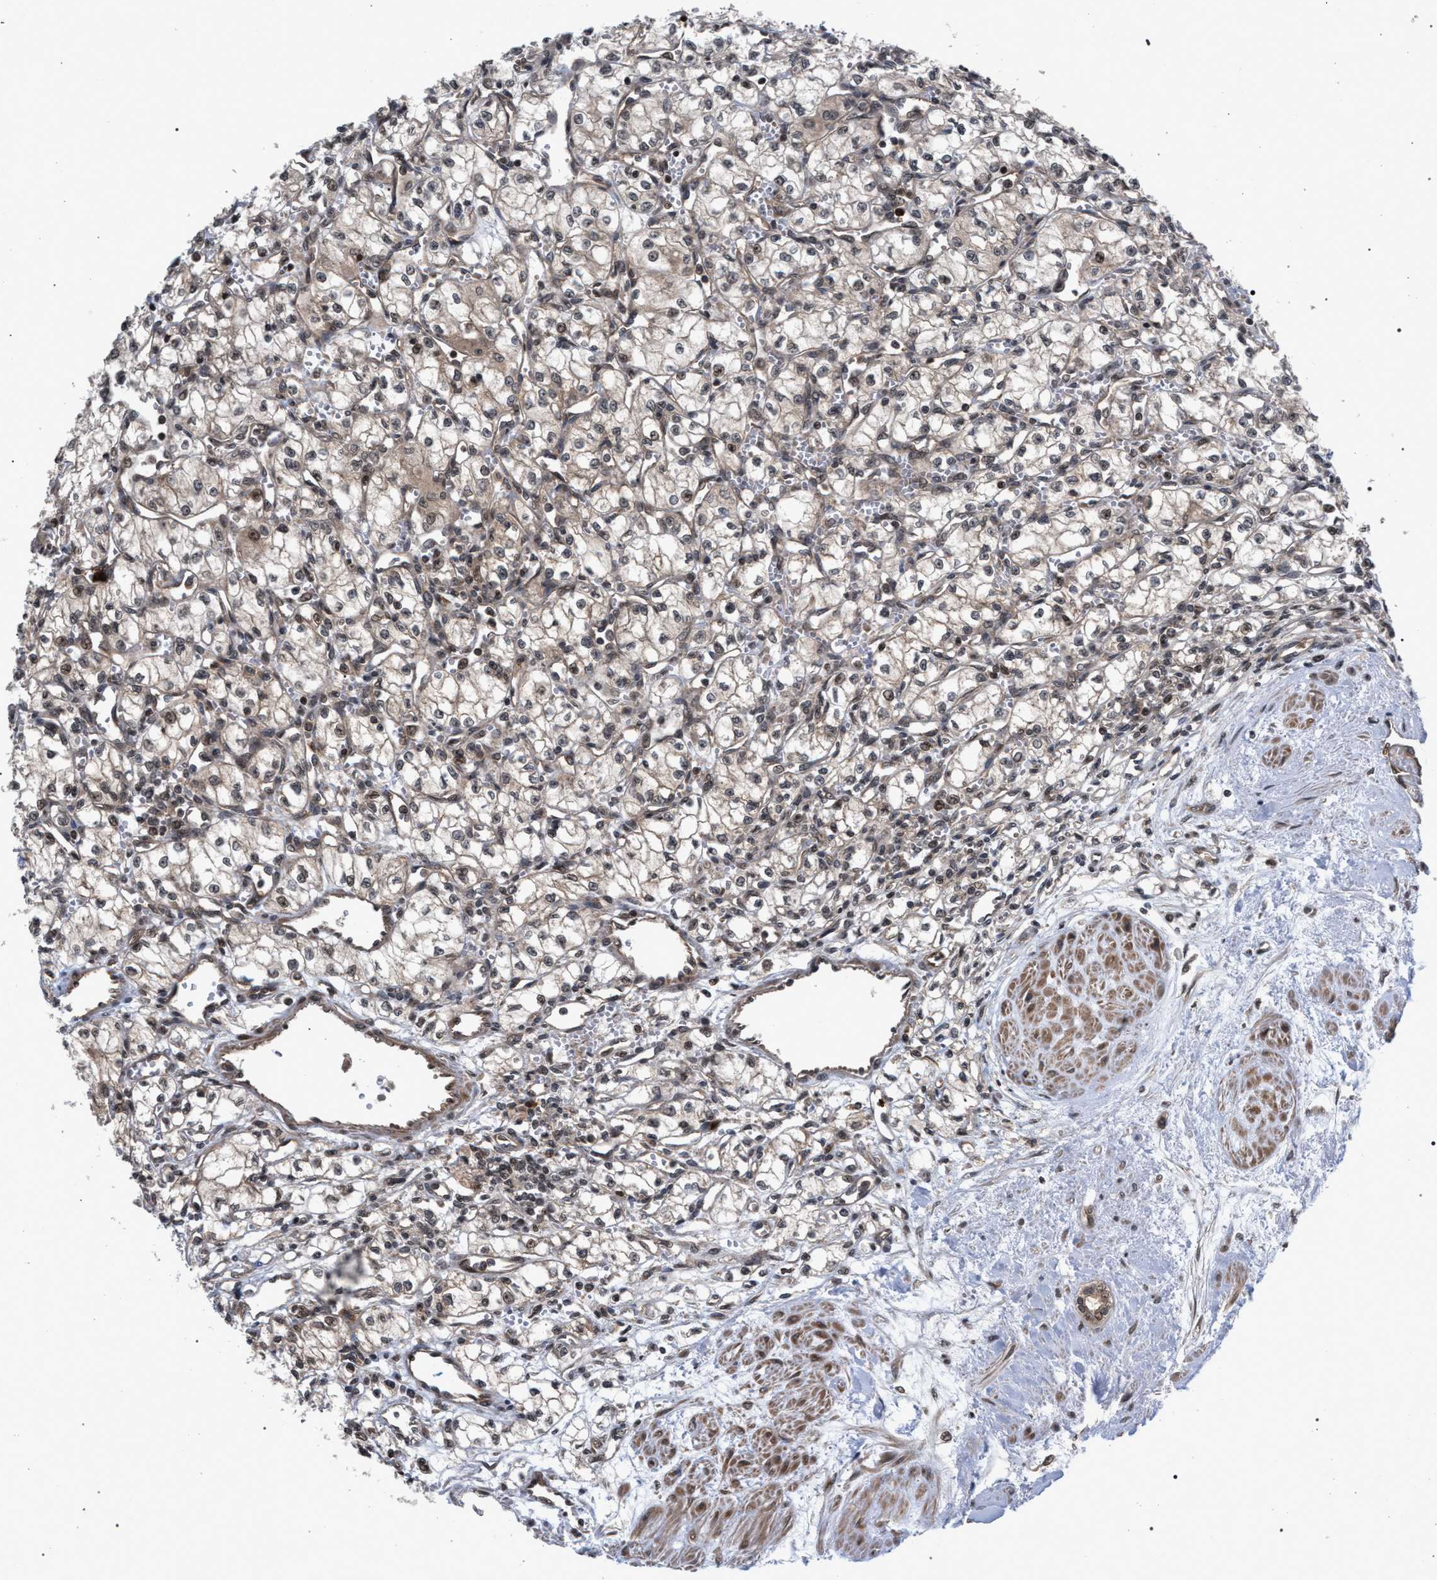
{"staining": {"intensity": "weak", "quantity": ">75%", "location": "cytoplasmic/membranous,nuclear"}, "tissue": "renal cancer", "cell_type": "Tumor cells", "image_type": "cancer", "snomed": [{"axis": "morphology", "description": "Normal tissue, NOS"}, {"axis": "morphology", "description": "Adenocarcinoma, NOS"}, {"axis": "topography", "description": "Kidney"}], "caption": "Immunohistochemistry (IHC) (DAB (3,3'-diaminobenzidine)) staining of renal adenocarcinoma exhibits weak cytoplasmic/membranous and nuclear protein expression in approximately >75% of tumor cells.", "gene": "IRAK4", "patient": {"sex": "male", "age": 59}}